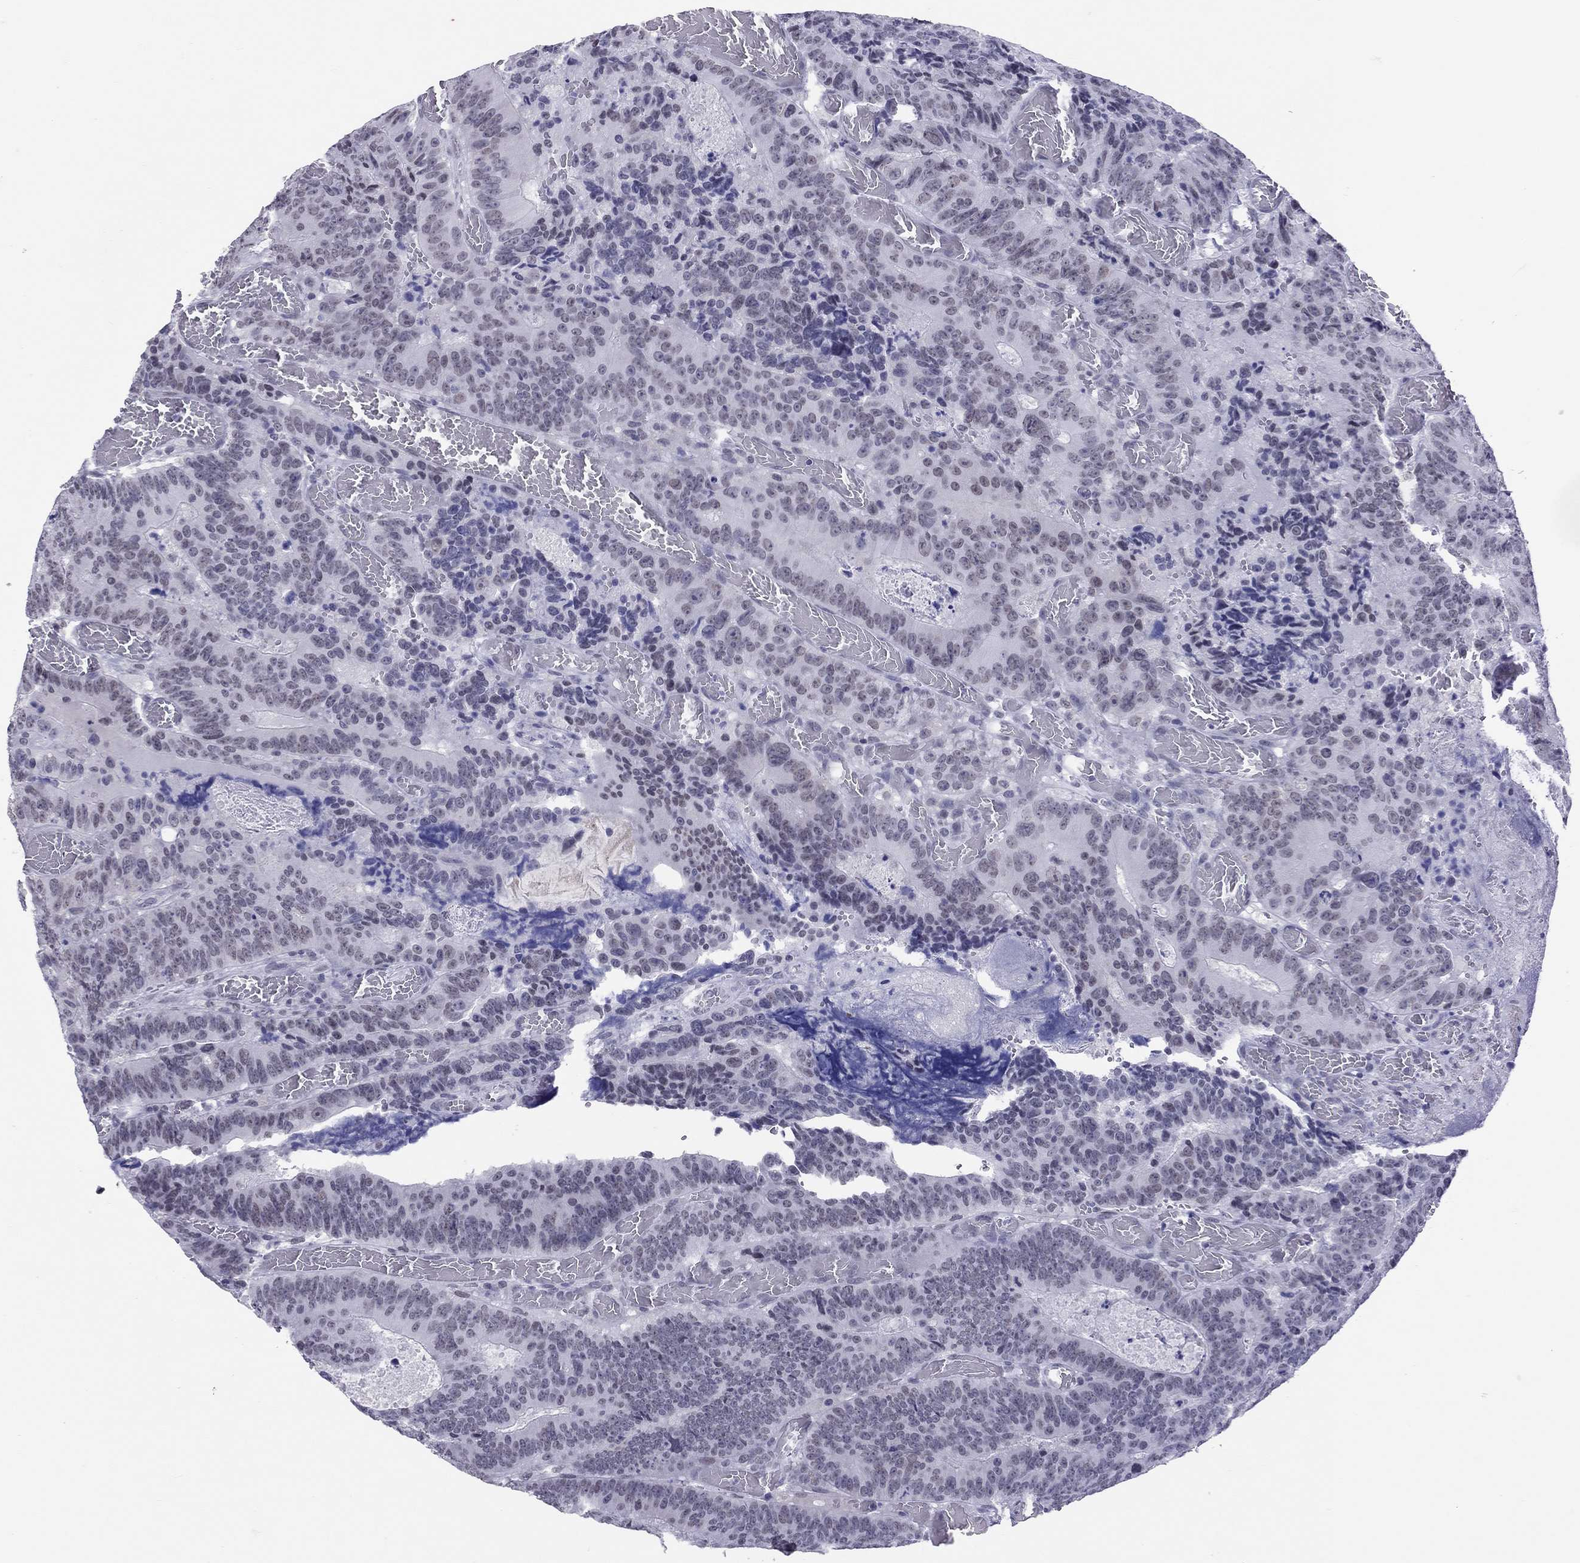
{"staining": {"intensity": "negative", "quantity": "none", "location": "none"}, "tissue": "colorectal cancer", "cell_type": "Tumor cells", "image_type": "cancer", "snomed": [{"axis": "morphology", "description": "Adenocarcinoma, NOS"}, {"axis": "topography", "description": "Colon"}], "caption": "The image displays no staining of tumor cells in adenocarcinoma (colorectal). (IHC, brightfield microscopy, high magnification).", "gene": "JHY", "patient": {"sex": "female", "age": 82}}